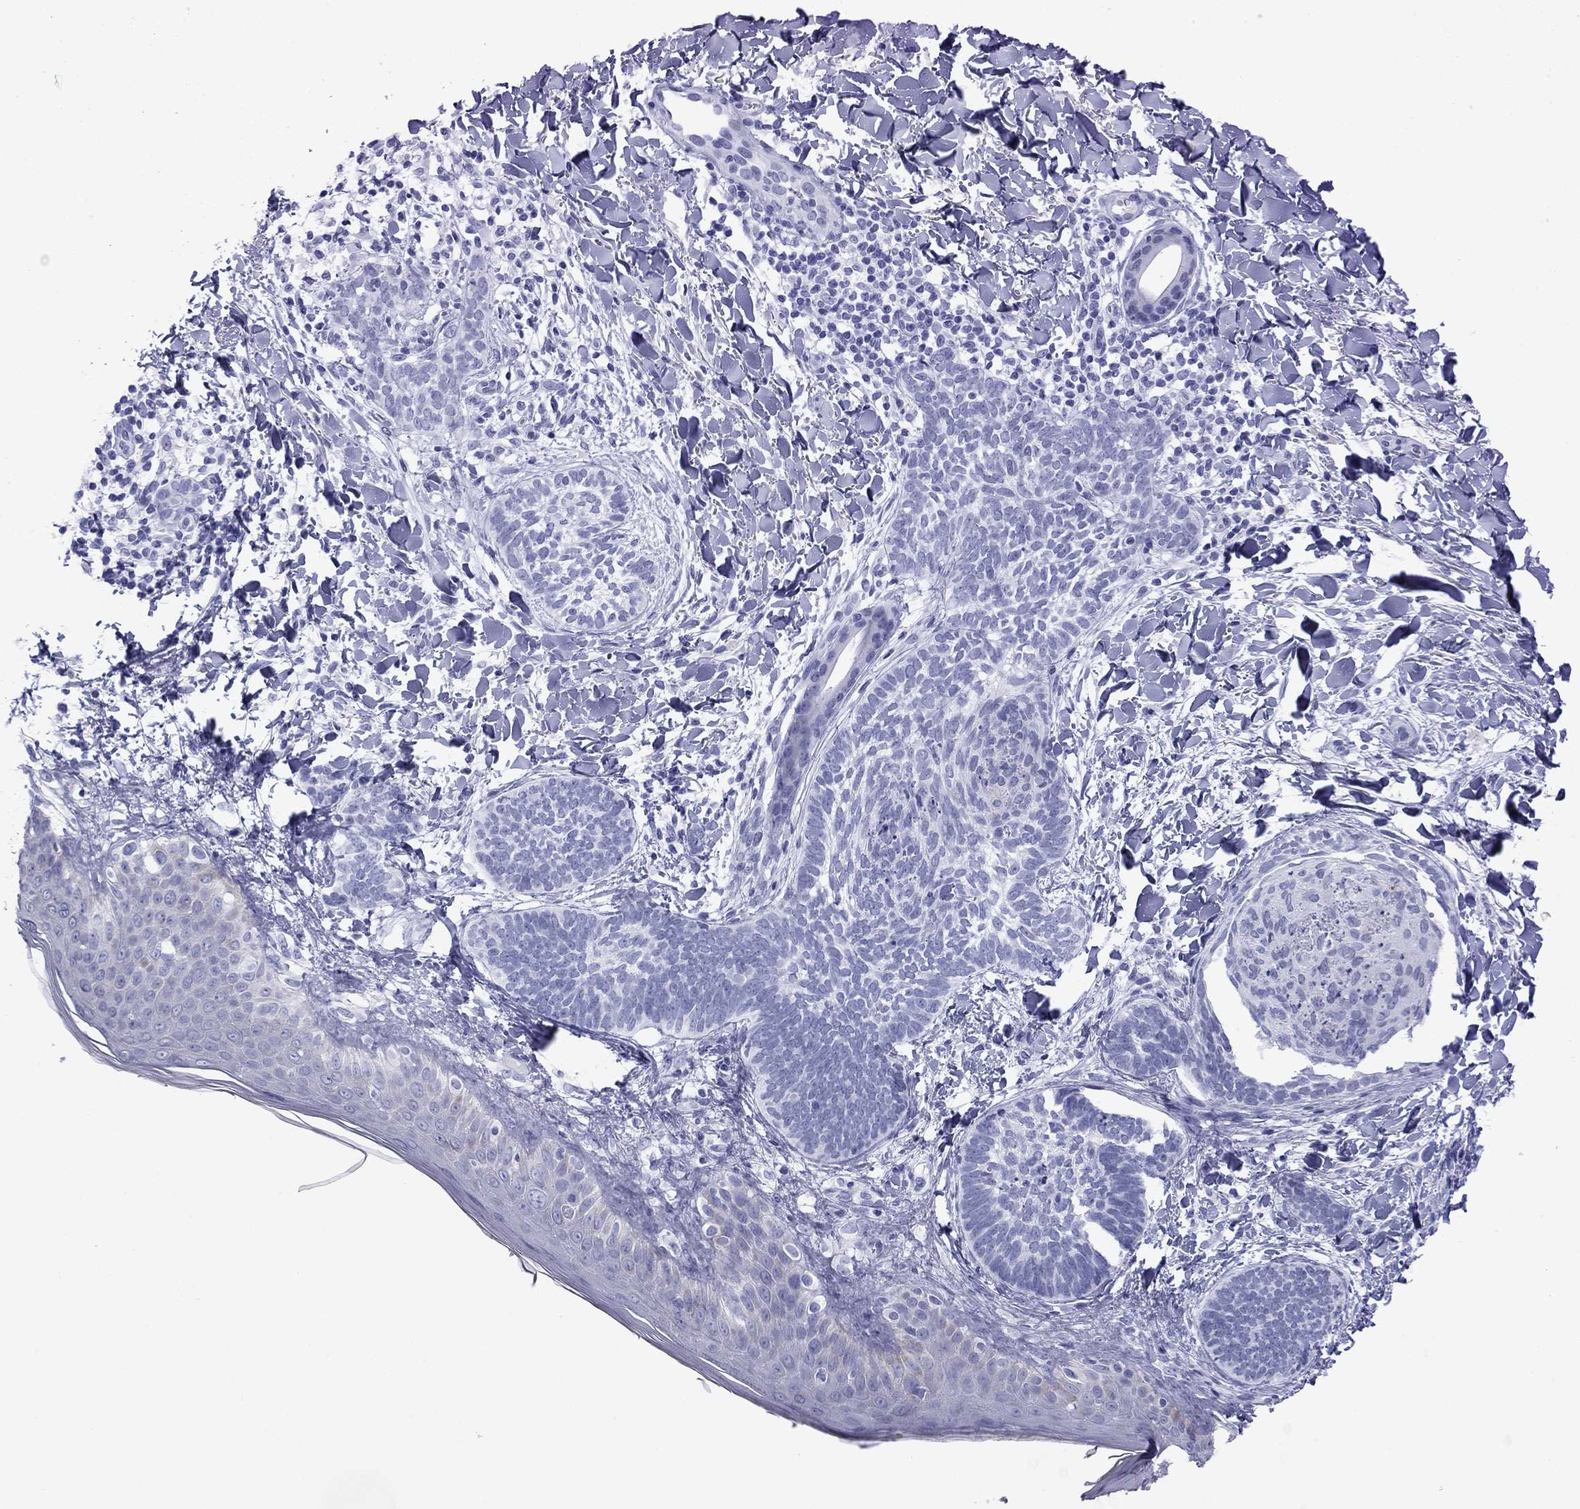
{"staining": {"intensity": "negative", "quantity": "none", "location": "none"}, "tissue": "skin cancer", "cell_type": "Tumor cells", "image_type": "cancer", "snomed": [{"axis": "morphology", "description": "Normal tissue, NOS"}, {"axis": "morphology", "description": "Basal cell carcinoma"}, {"axis": "topography", "description": "Skin"}], "caption": "This is an immunohistochemistry histopathology image of skin cancer. There is no expression in tumor cells.", "gene": "ATP4A", "patient": {"sex": "male", "age": 46}}